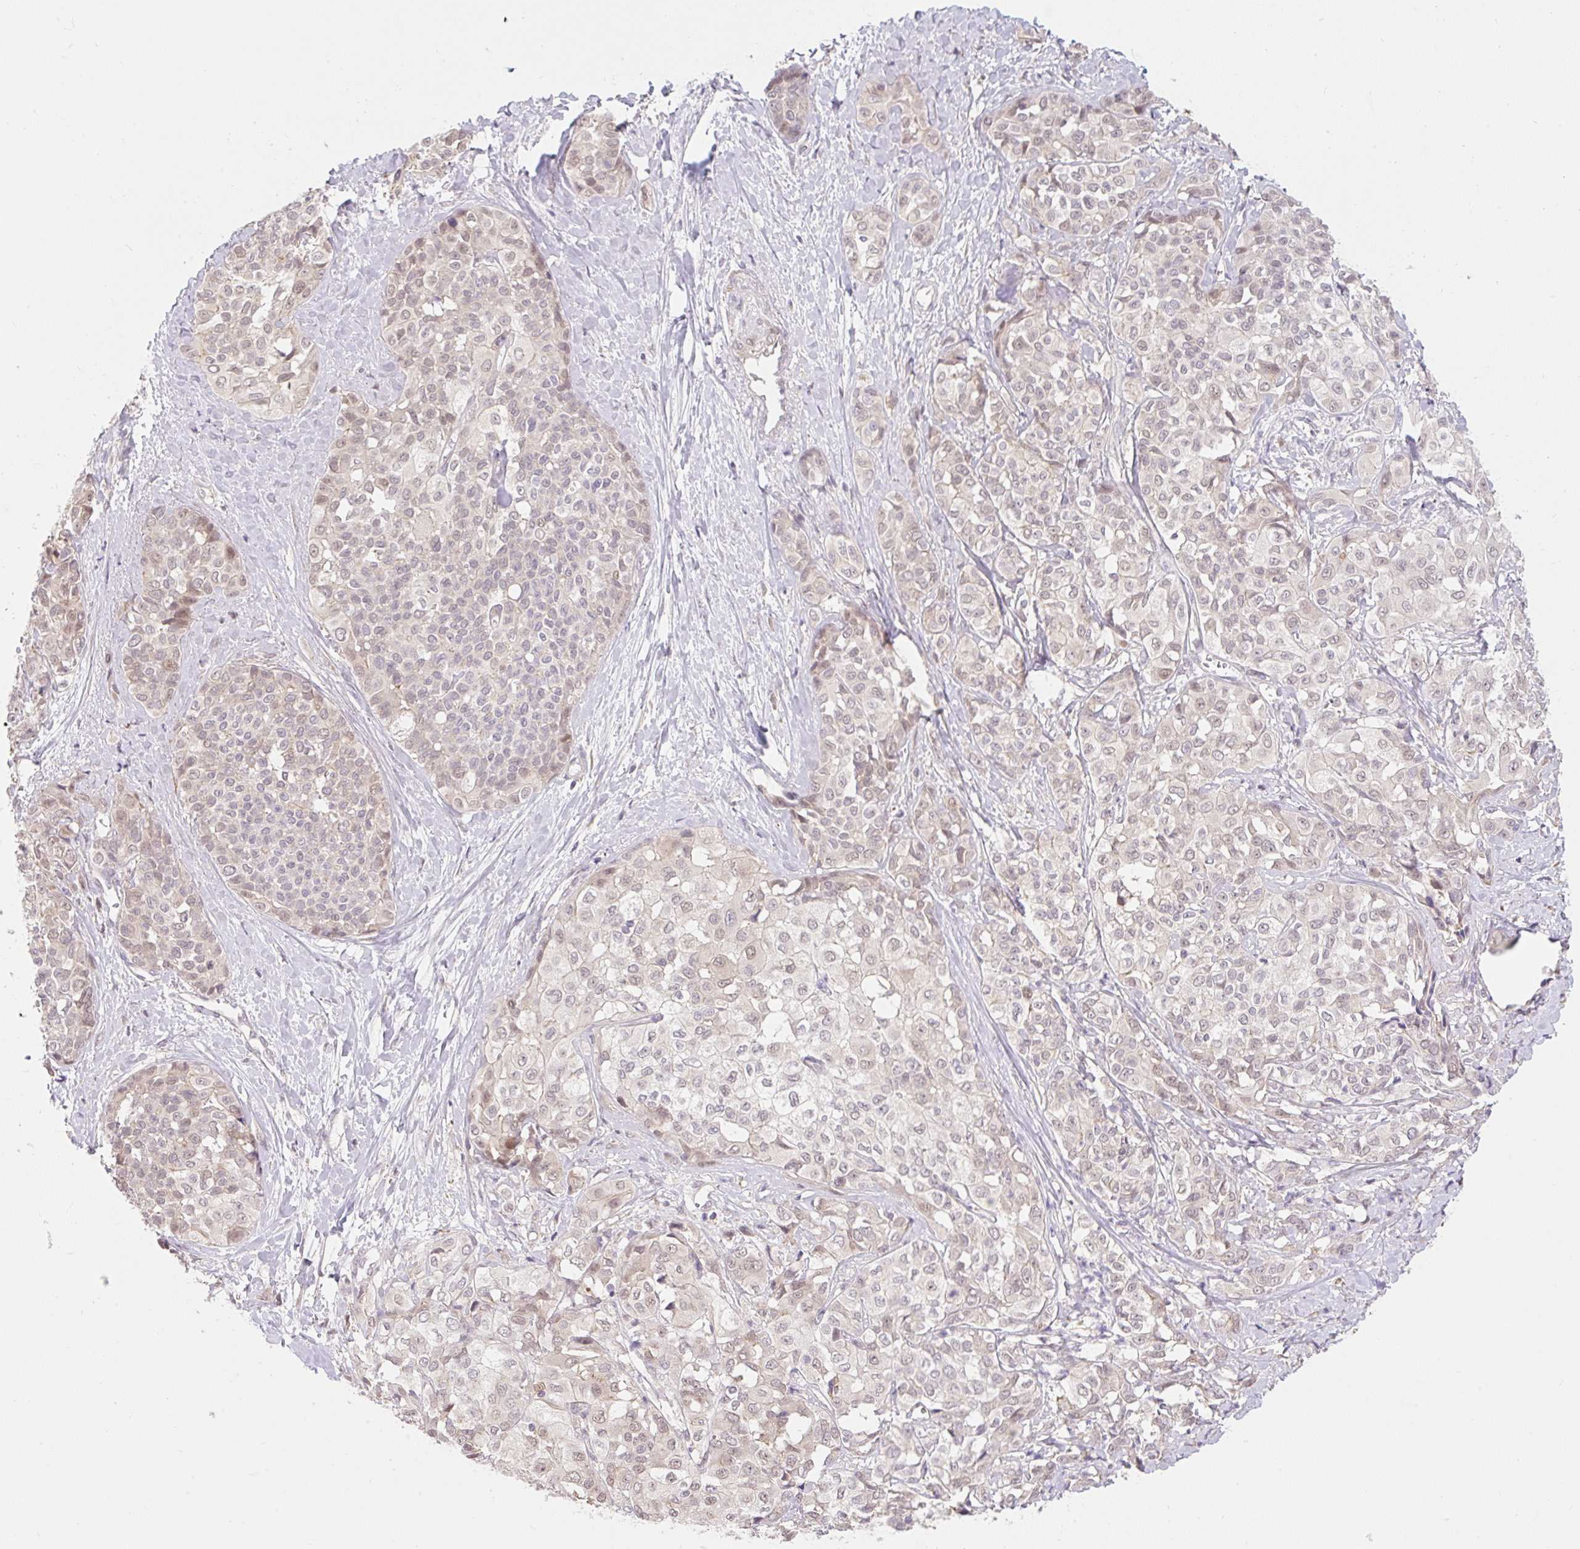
{"staining": {"intensity": "weak", "quantity": "25%-75%", "location": "nuclear"}, "tissue": "liver cancer", "cell_type": "Tumor cells", "image_type": "cancer", "snomed": [{"axis": "morphology", "description": "Cholangiocarcinoma"}, {"axis": "topography", "description": "Liver"}], "caption": "Liver cancer tissue reveals weak nuclear staining in approximately 25%-75% of tumor cells Using DAB (brown) and hematoxylin (blue) stains, captured at high magnification using brightfield microscopy.", "gene": "EMC10", "patient": {"sex": "female", "age": 77}}